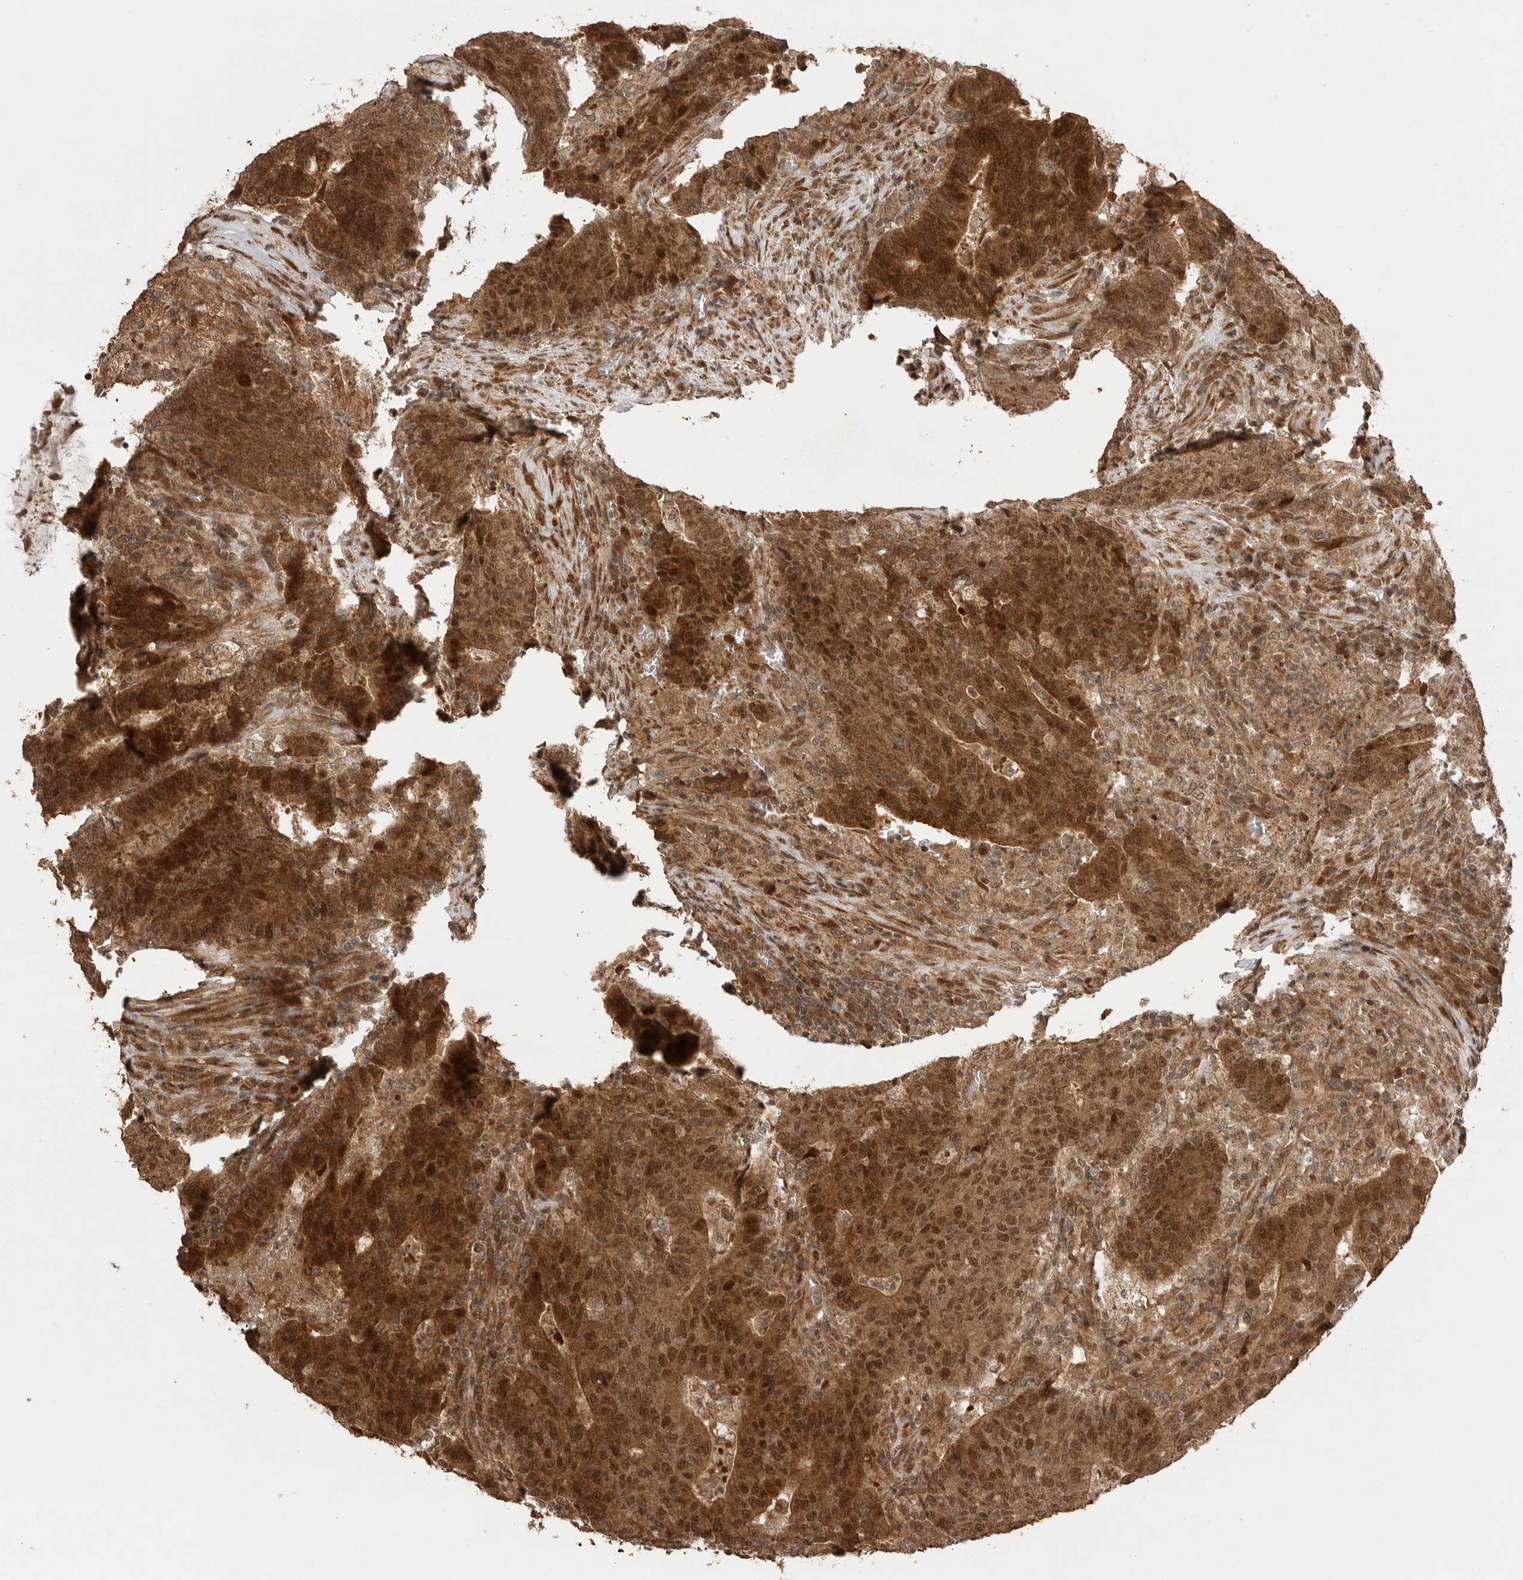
{"staining": {"intensity": "strong", "quantity": ">75%", "location": "cytoplasmic/membranous,nuclear"}, "tissue": "colorectal cancer", "cell_type": "Tumor cells", "image_type": "cancer", "snomed": [{"axis": "morphology", "description": "Adenocarcinoma, NOS"}, {"axis": "topography", "description": "Colon"}], "caption": "Human colorectal adenocarcinoma stained for a protein (brown) shows strong cytoplasmic/membranous and nuclear positive positivity in about >75% of tumor cells.", "gene": "BOC", "patient": {"sex": "female", "age": 75}}